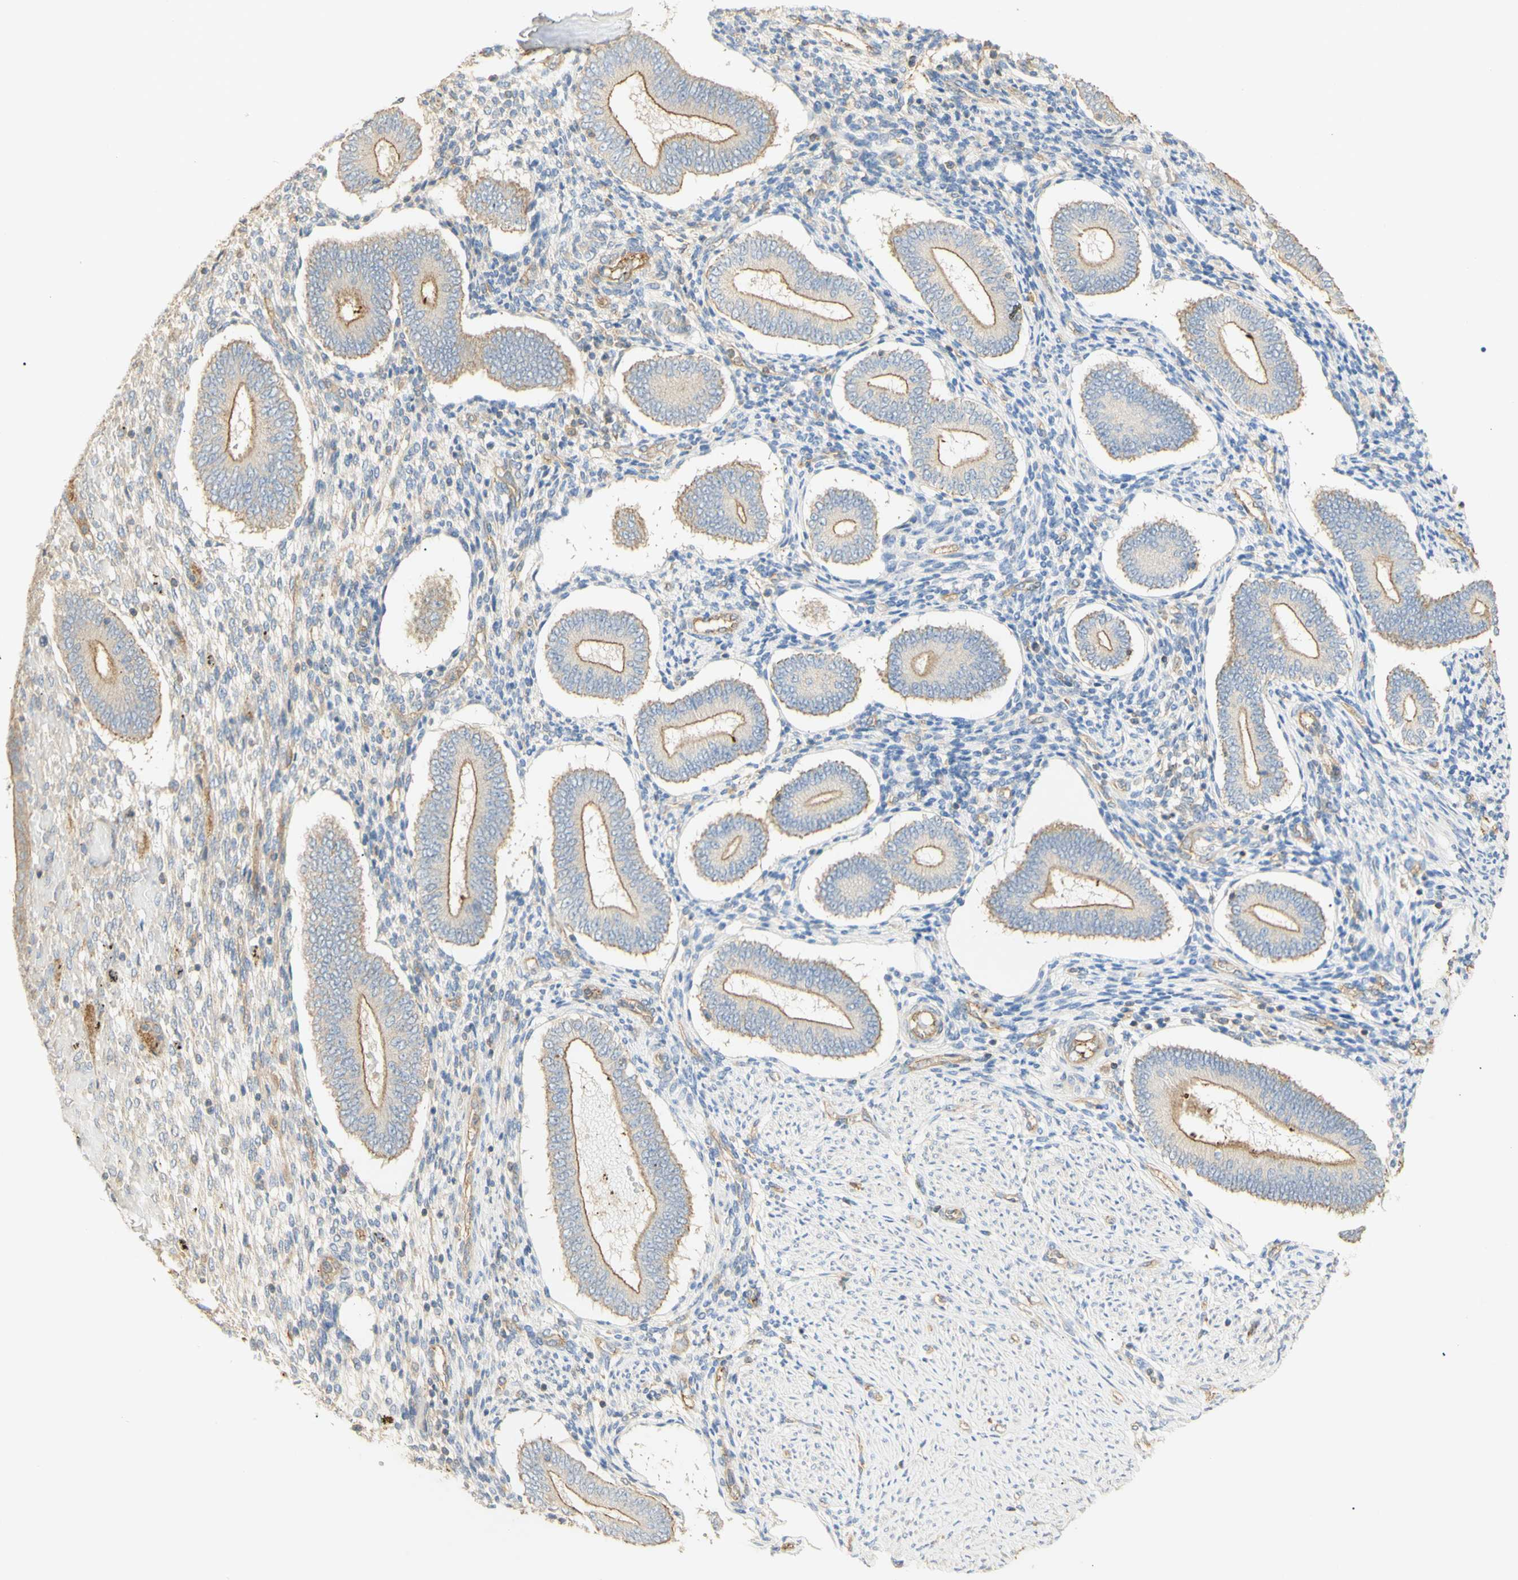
{"staining": {"intensity": "weak", "quantity": "<25%", "location": "cytoplasmic/membranous"}, "tissue": "endometrium", "cell_type": "Cells in endometrial stroma", "image_type": "normal", "snomed": [{"axis": "morphology", "description": "Normal tissue, NOS"}, {"axis": "topography", "description": "Endometrium"}], "caption": "Histopathology image shows no significant protein staining in cells in endometrial stroma of unremarkable endometrium. Brightfield microscopy of IHC stained with DAB (3,3'-diaminobenzidine) (brown) and hematoxylin (blue), captured at high magnification.", "gene": "KCNE4", "patient": {"sex": "female", "age": 42}}